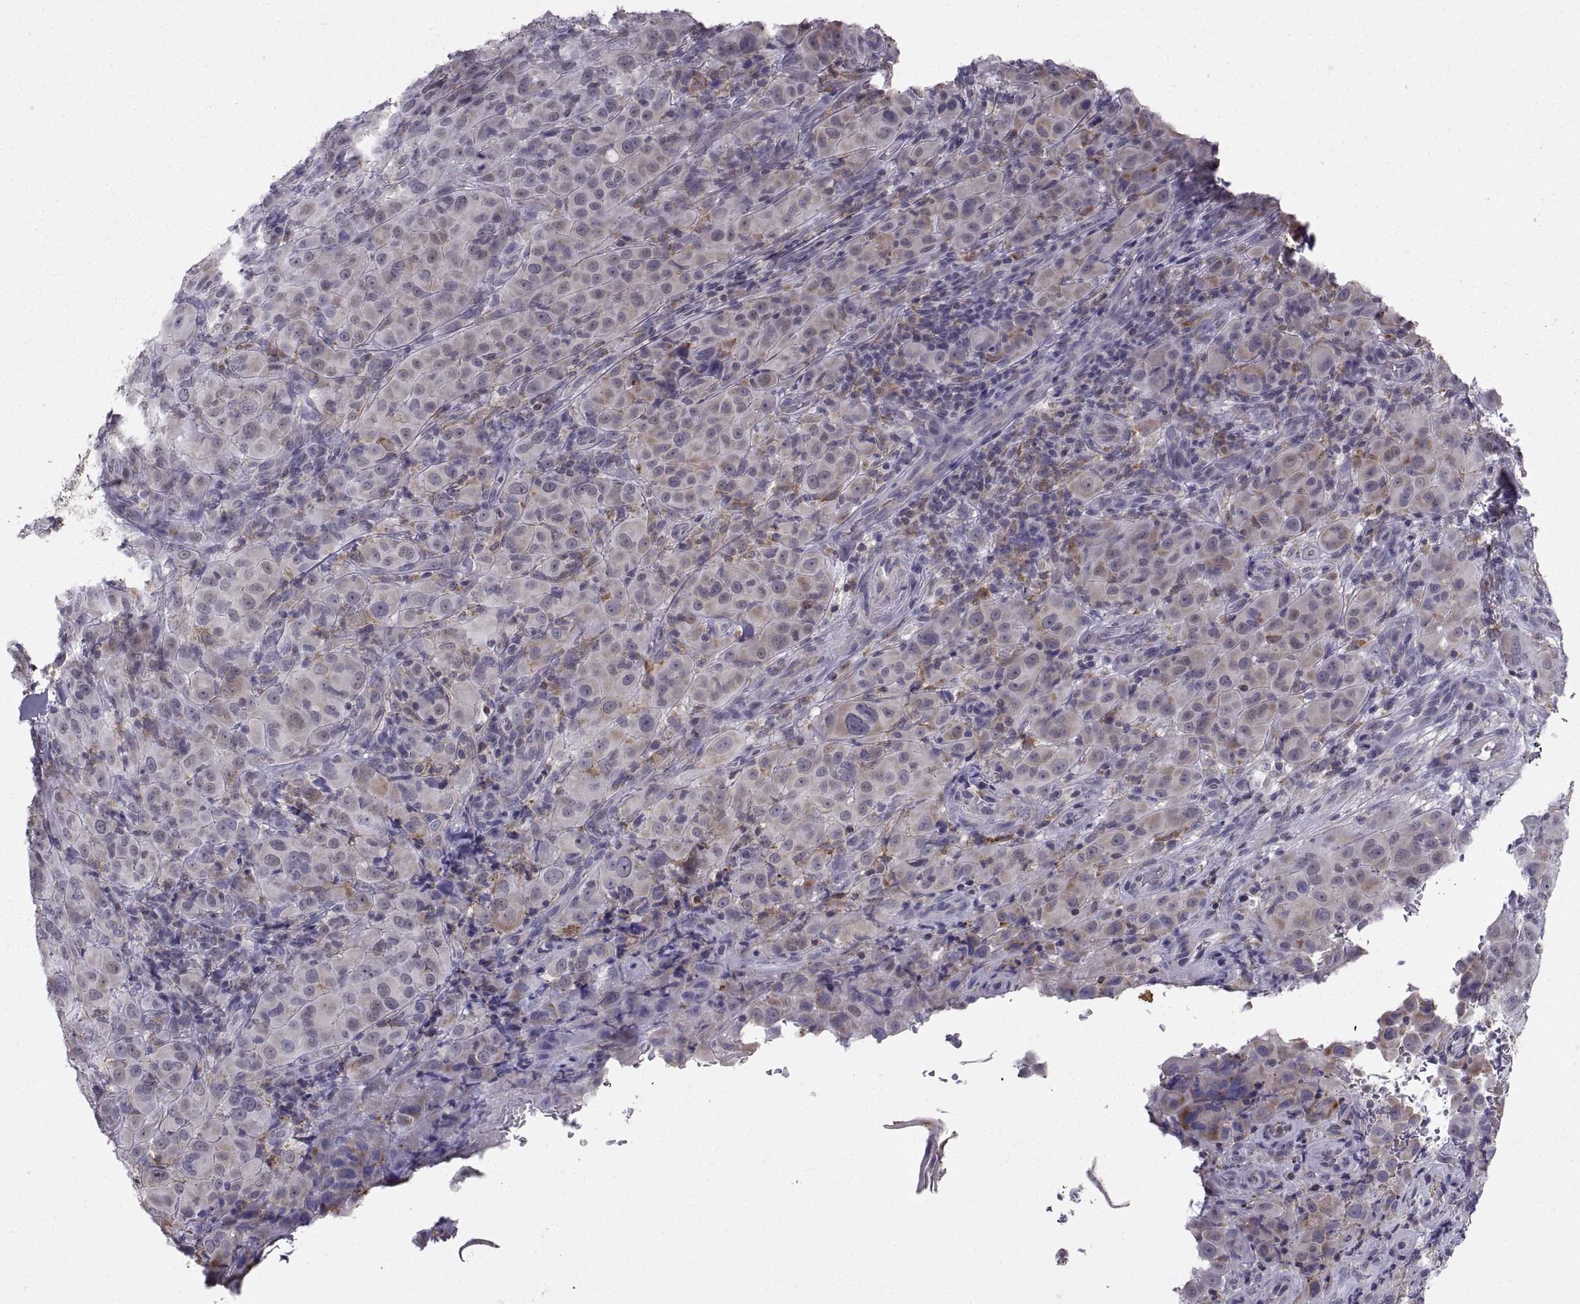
{"staining": {"intensity": "negative", "quantity": "none", "location": "none"}, "tissue": "melanoma", "cell_type": "Tumor cells", "image_type": "cancer", "snomed": [{"axis": "morphology", "description": "Malignant melanoma, NOS"}, {"axis": "topography", "description": "Skin"}], "caption": "A micrograph of human malignant melanoma is negative for staining in tumor cells.", "gene": "ERO1A", "patient": {"sex": "female", "age": 87}}